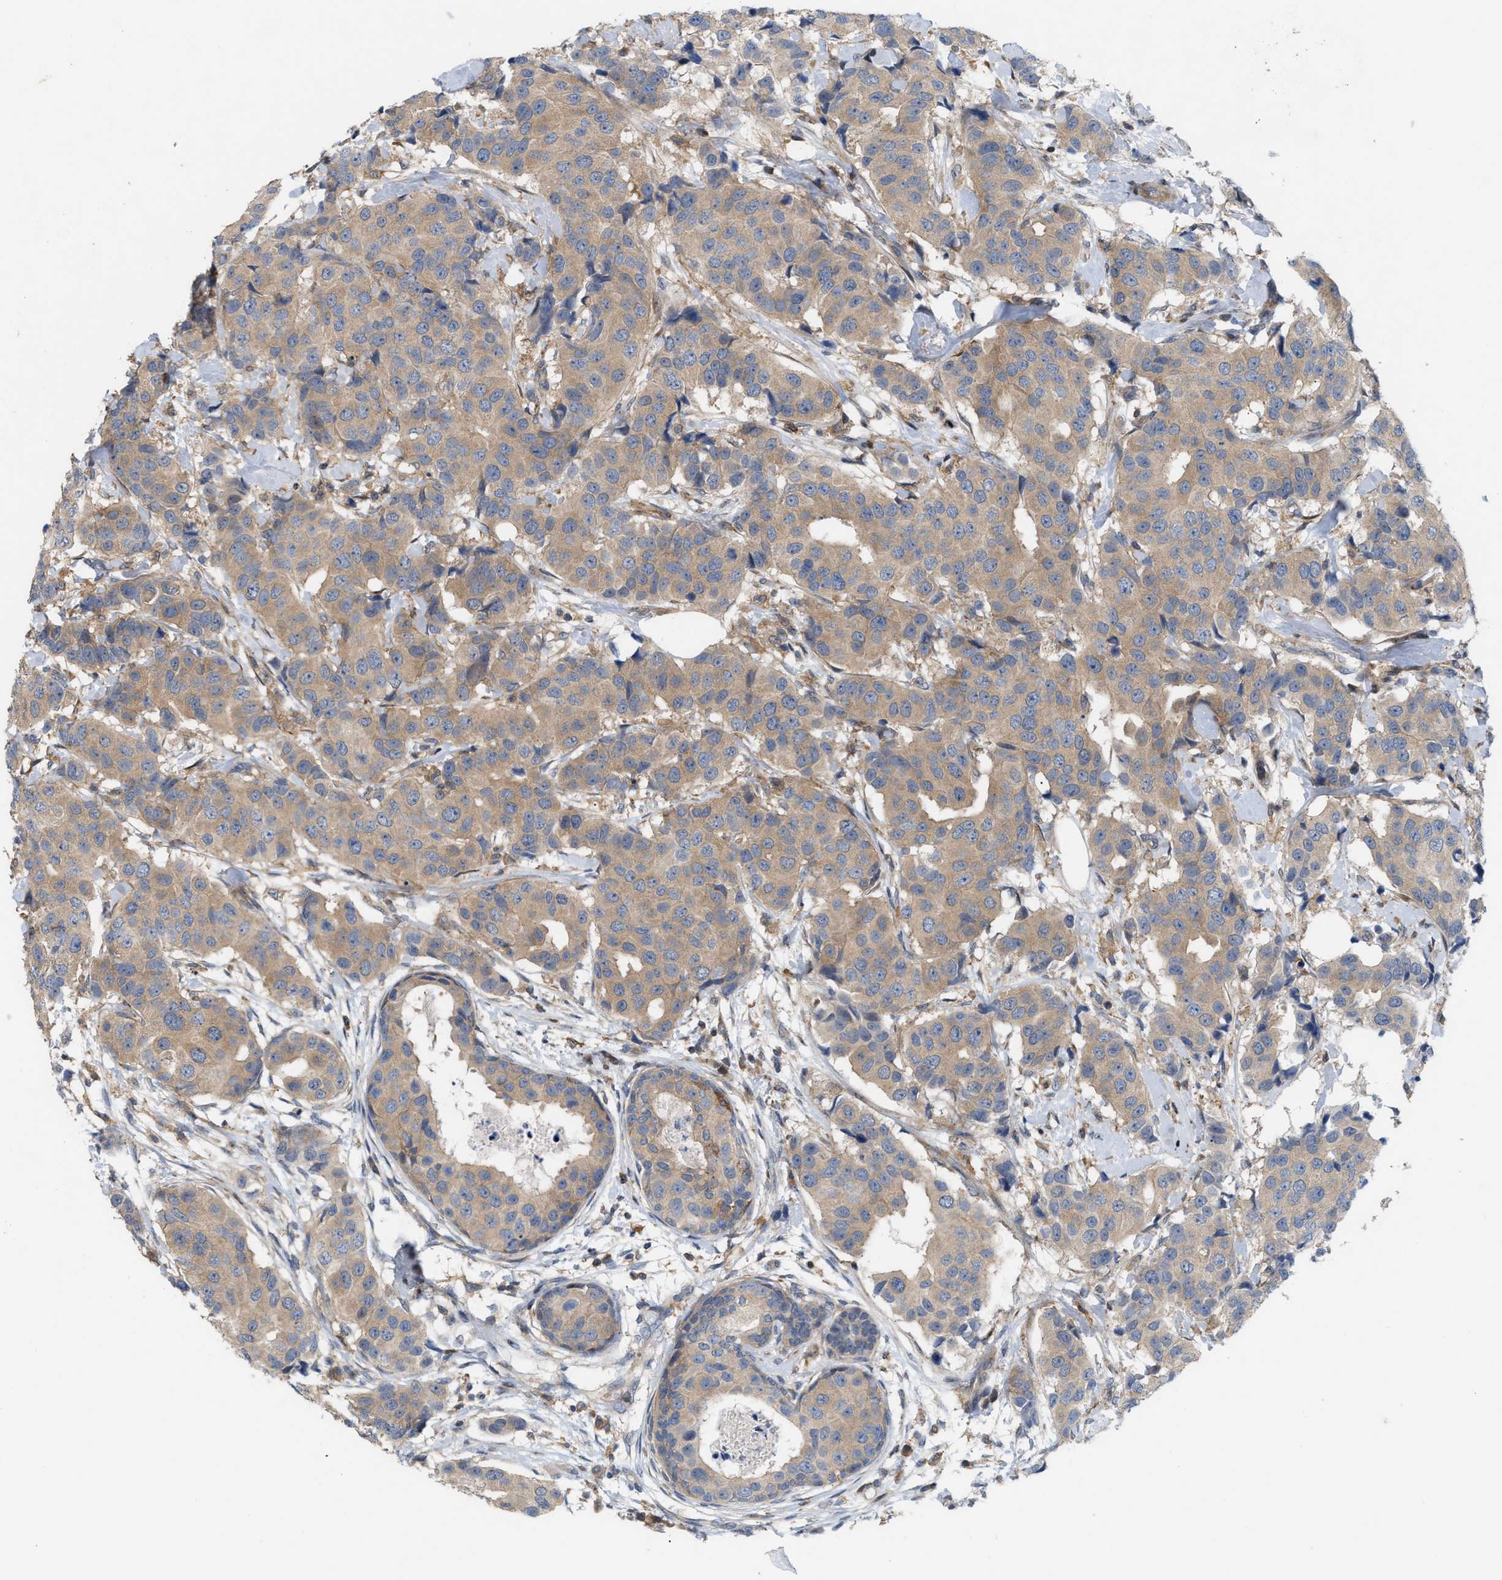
{"staining": {"intensity": "weak", "quantity": ">75%", "location": "cytoplasmic/membranous"}, "tissue": "breast cancer", "cell_type": "Tumor cells", "image_type": "cancer", "snomed": [{"axis": "morphology", "description": "Normal tissue, NOS"}, {"axis": "morphology", "description": "Duct carcinoma"}, {"axis": "topography", "description": "Breast"}], "caption": "A photomicrograph of breast intraductal carcinoma stained for a protein reveals weak cytoplasmic/membranous brown staining in tumor cells.", "gene": "DBNL", "patient": {"sex": "female", "age": 39}}